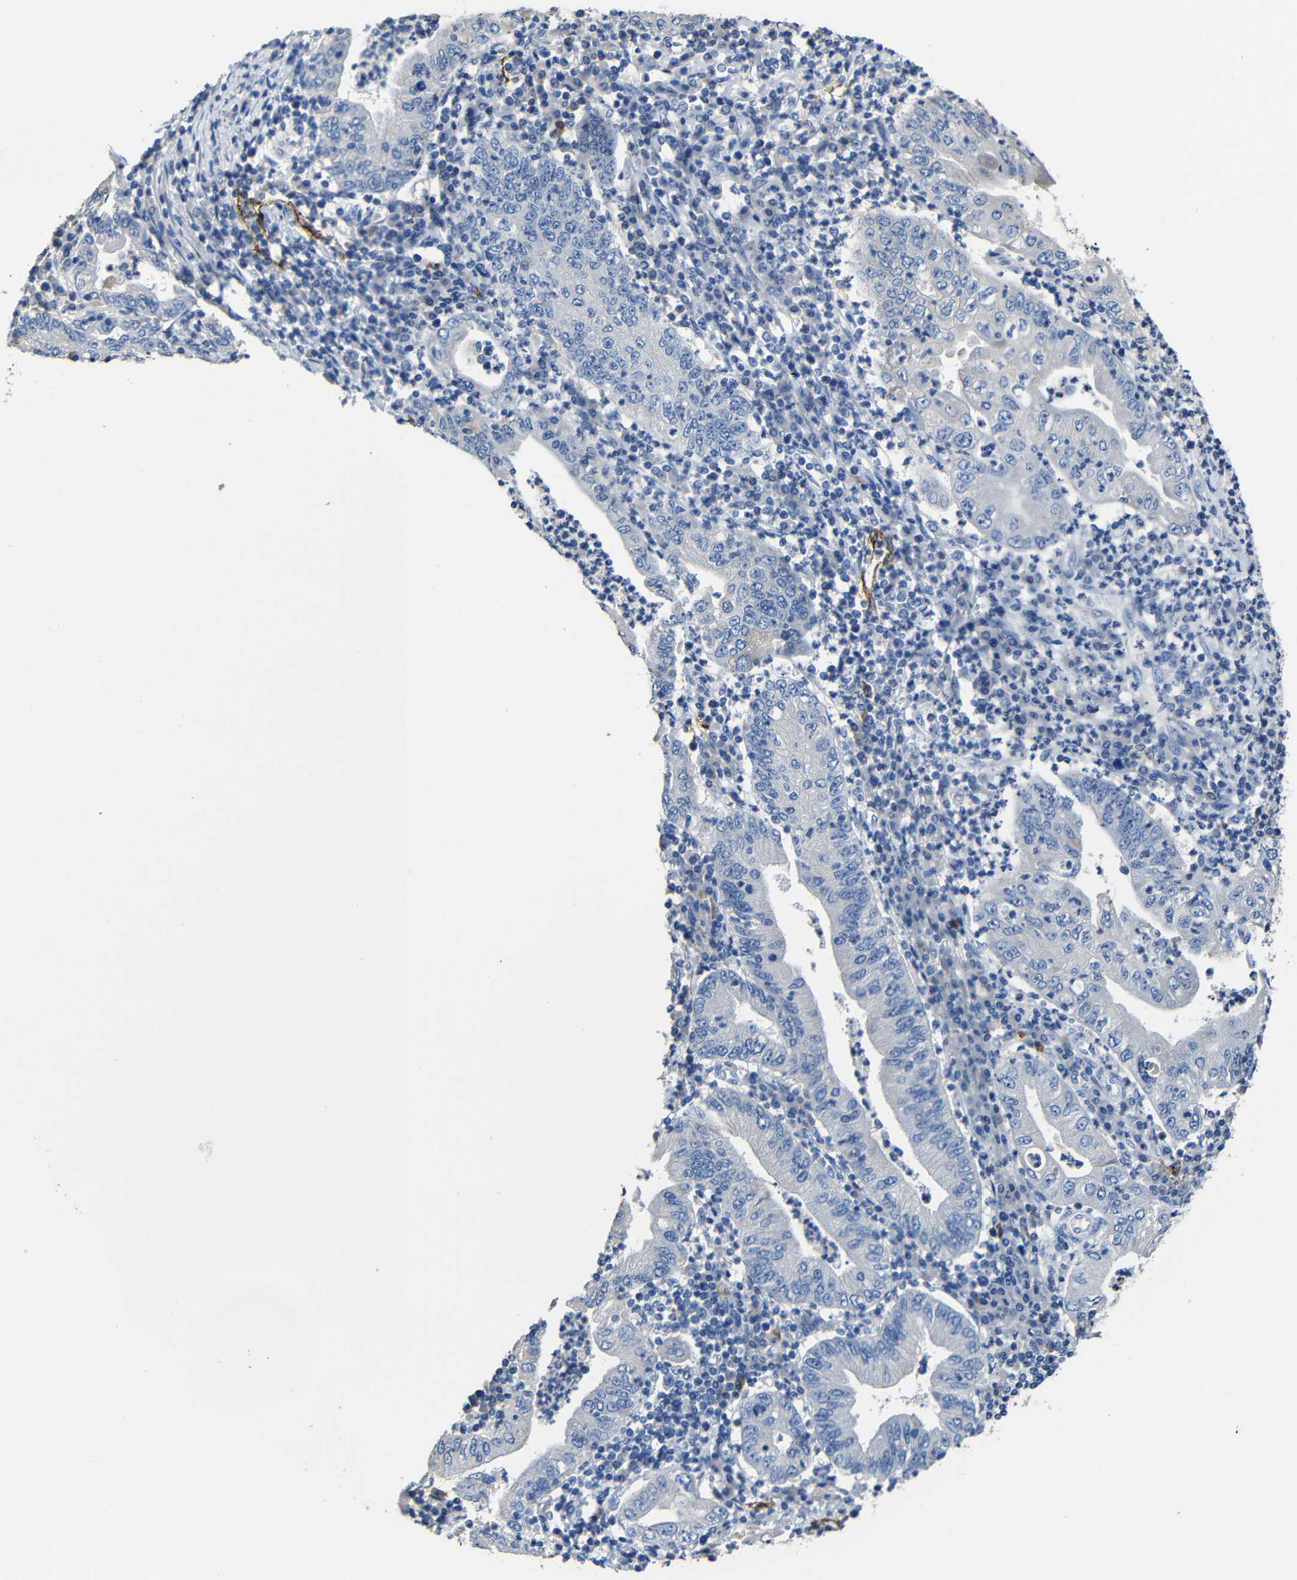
{"staining": {"intensity": "negative", "quantity": "none", "location": "none"}, "tissue": "stomach cancer", "cell_type": "Tumor cells", "image_type": "cancer", "snomed": [{"axis": "morphology", "description": "Normal tissue, NOS"}, {"axis": "morphology", "description": "Adenocarcinoma, NOS"}, {"axis": "topography", "description": "Esophagus"}, {"axis": "topography", "description": "Stomach, upper"}, {"axis": "topography", "description": "Peripheral nerve tissue"}], "caption": "Stomach cancer (adenocarcinoma) stained for a protein using immunohistochemistry (IHC) shows no staining tumor cells.", "gene": "ACKR2", "patient": {"sex": "male", "age": 62}}